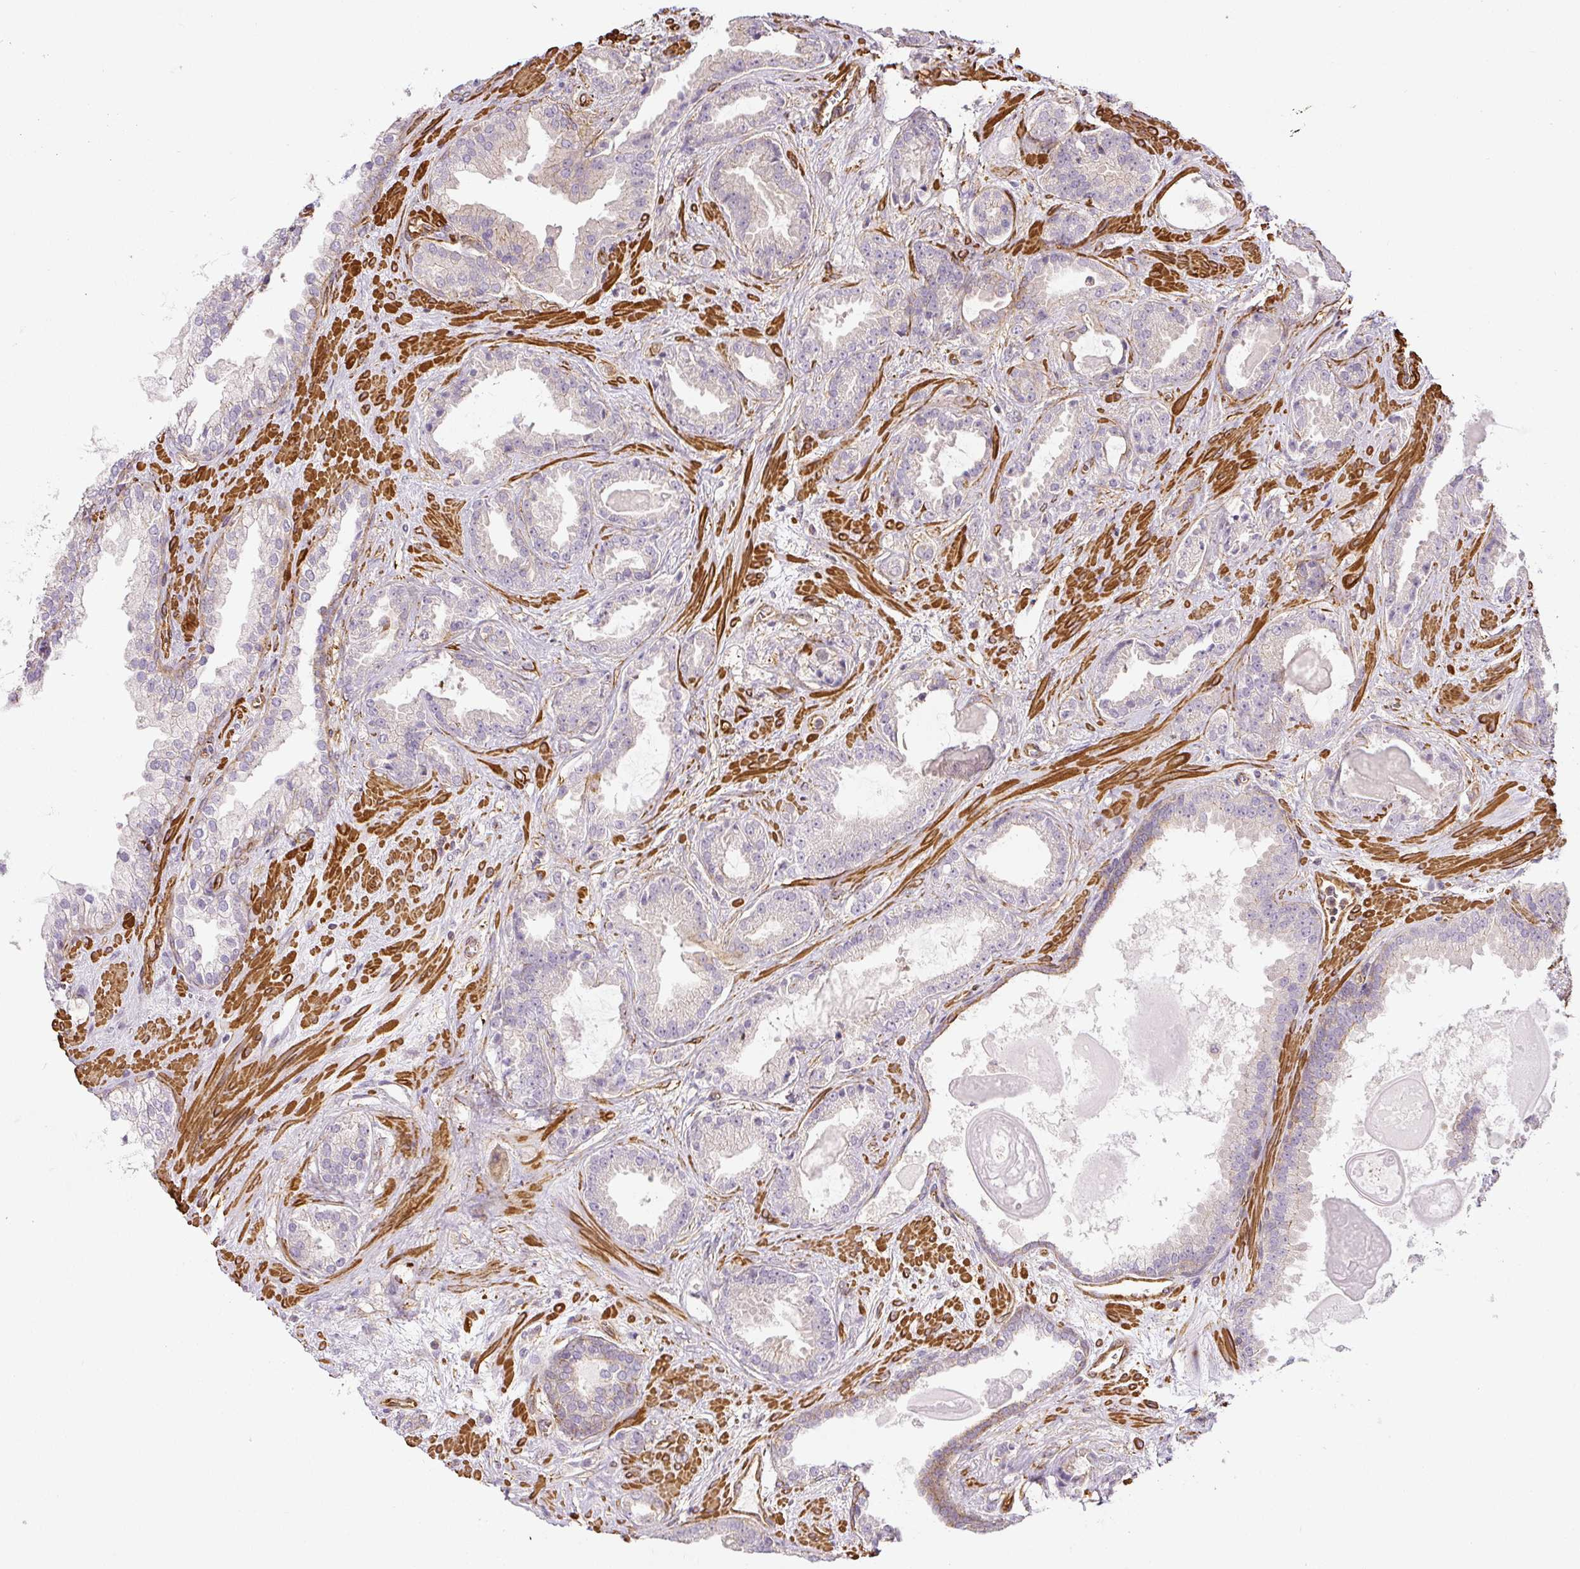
{"staining": {"intensity": "negative", "quantity": "none", "location": "none"}, "tissue": "prostate cancer", "cell_type": "Tumor cells", "image_type": "cancer", "snomed": [{"axis": "morphology", "description": "Adenocarcinoma, Low grade"}, {"axis": "topography", "description": "Prostate"}], "caption": "DAB (3,3'-diaminobenzidine) immunohistochemical staining of human prostate cancer (adenocarcinoma (low-grade)) exhibits no significant positivity in tumor cells. (DAB (3,3'-diaminobenzidine) immunohistochemistry visualized using brightfield microscopy, high magnification).", "gene": "MYL12A", "patient": {"sex": "male", "age": 62}}